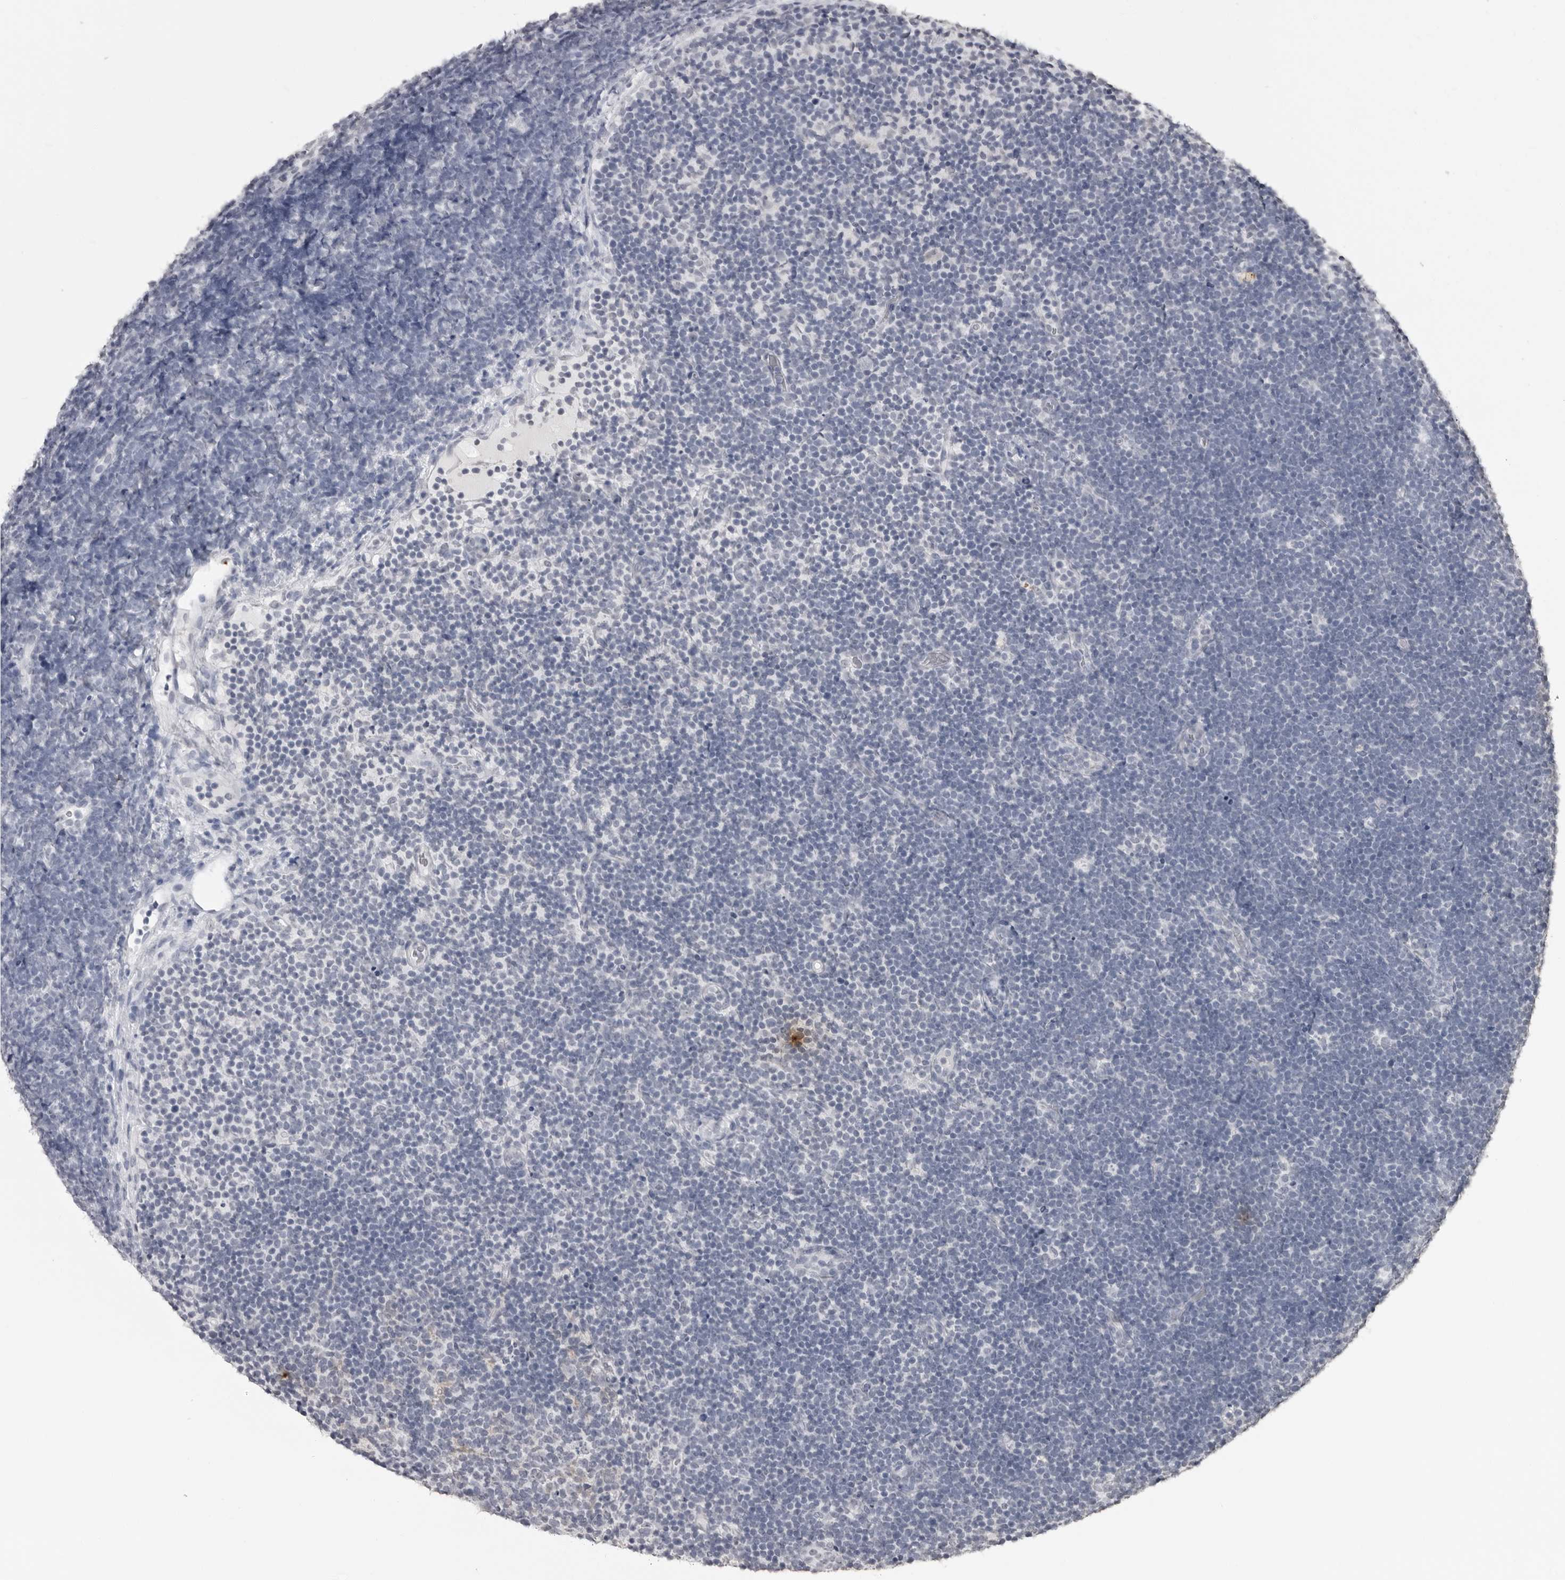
{"staining": {"intensity": "negative", "quantity": "none", "location": "none"}, "tissue": "lymphoma", "cell_type": "Tumor cells", "image_type": "cancer", "snomed": [{"axis": "morphology", "description": "Malignant lymphoma, non-Hodgkin's type, High grade"}, {"axis": "topography", "description": "Lymph node"}], "caption": "An immunohistochemistry (IHC) histopathology image of high-grade malignant lymphoma, non-Hodgkin's type is shown. There is no staining in tumor cells of high-grade malignant lymphoma, non-Hodgkin's type. (Stains: DAB IHC with hematoxylin counter stain, Microscopy: brightfield microscopy at high magnification).", "gene": "HEPACAM", "patient": {"sex": "male", "age": 13}}